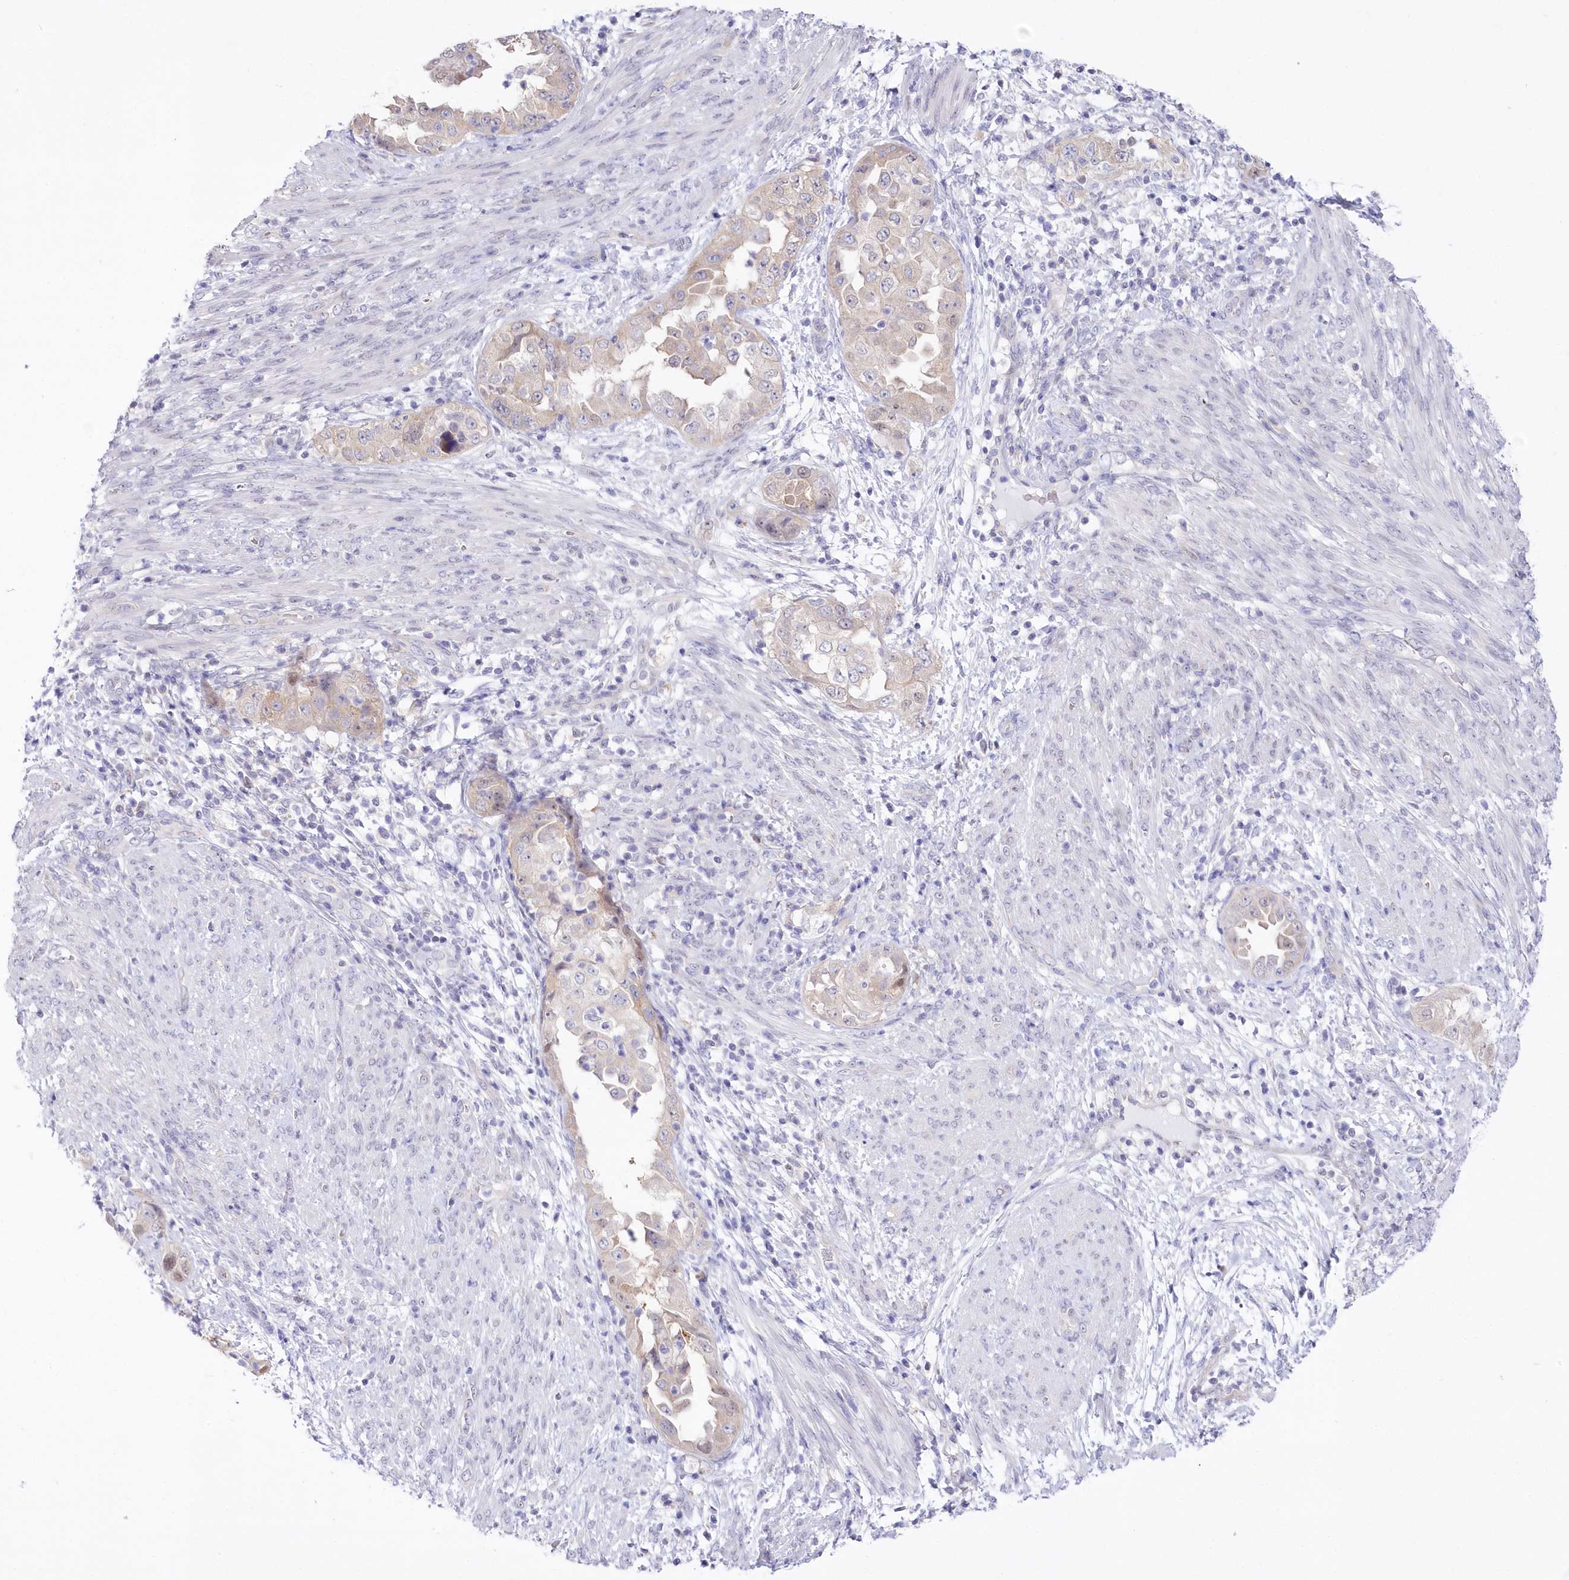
{"staining": {"intensity": "weak", "quantity": "<25%", "location": "cytoplasmic/membranous,nuclear"}, "tissue": "endometrial cancer", "cell_type": "Tumor cells", "image_type": "cancer", "snomed": [{"axis": "morphology", "description": "Adenocarcinoma, NOS"}, {"axis": "topography", "description": "Endometrium"}], "caption": "This micrograph is of endometrial adenocarcinoma stained with immunohistochemistry to label a protein in brown with the nuclei are counter-stained blue. There is no positivity in tumor cells.", "gene": "UBA6", "patient": {"sex": "female", "age": 85}}